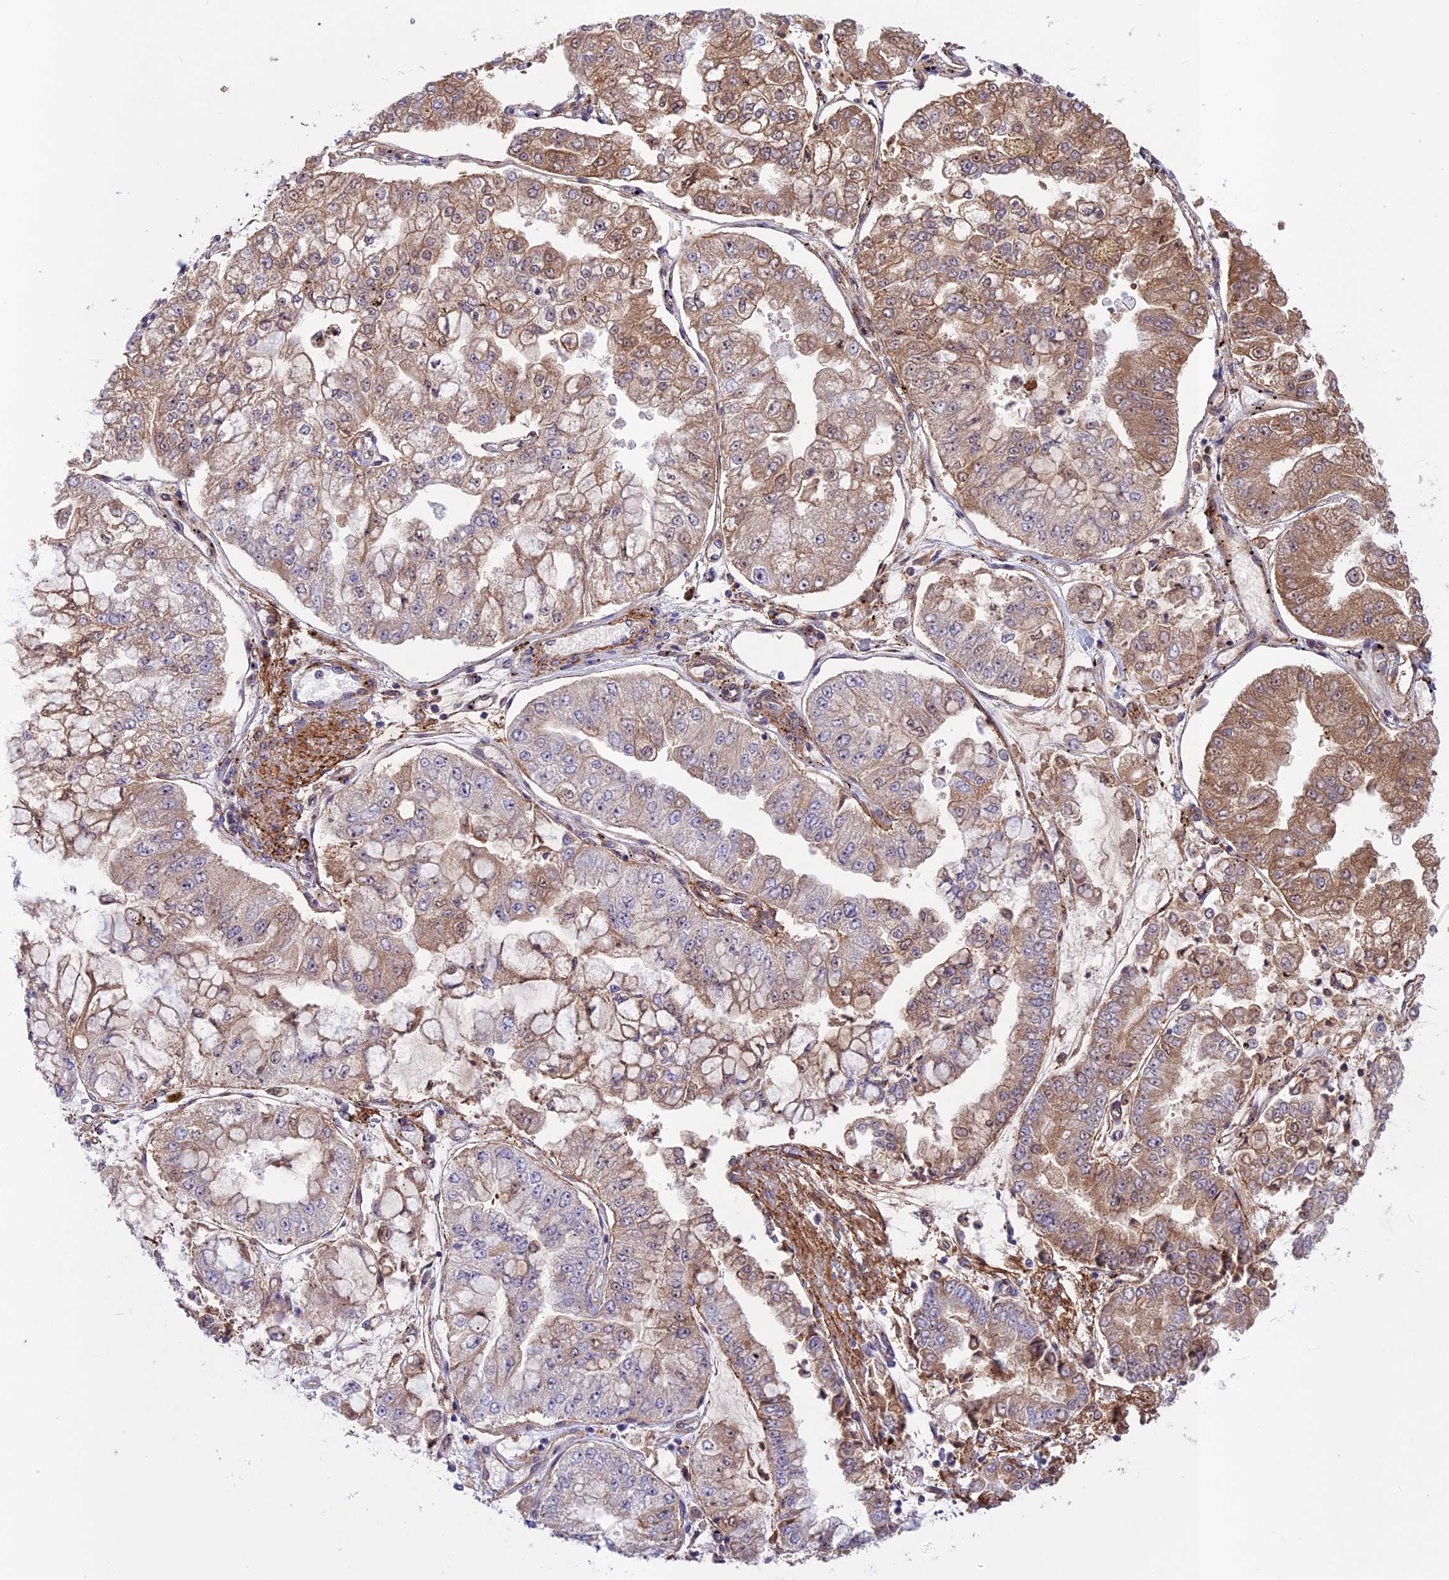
{"staining": {"intensity": "moderate", "quantity": "25%-75%", "location": "cytoplasmic/membranous"}, "tissue": "stomach cancer", "cell_type": "Tumor cells", "image_type": "cancer", "snomed": [{"axis": "morphology", "description": "Adenocarcinoma, NOS"}, {"axis": "topography", "description": "Stomach"}], "caption": "Moderate cytoplasmic/membranous staining for a protein is identified in approximately 25%-75% of tumor cells of stomach cancer using immunohistochemistry.", "gene": "ADO", "patient": {"sex": "male", "age": 76}}